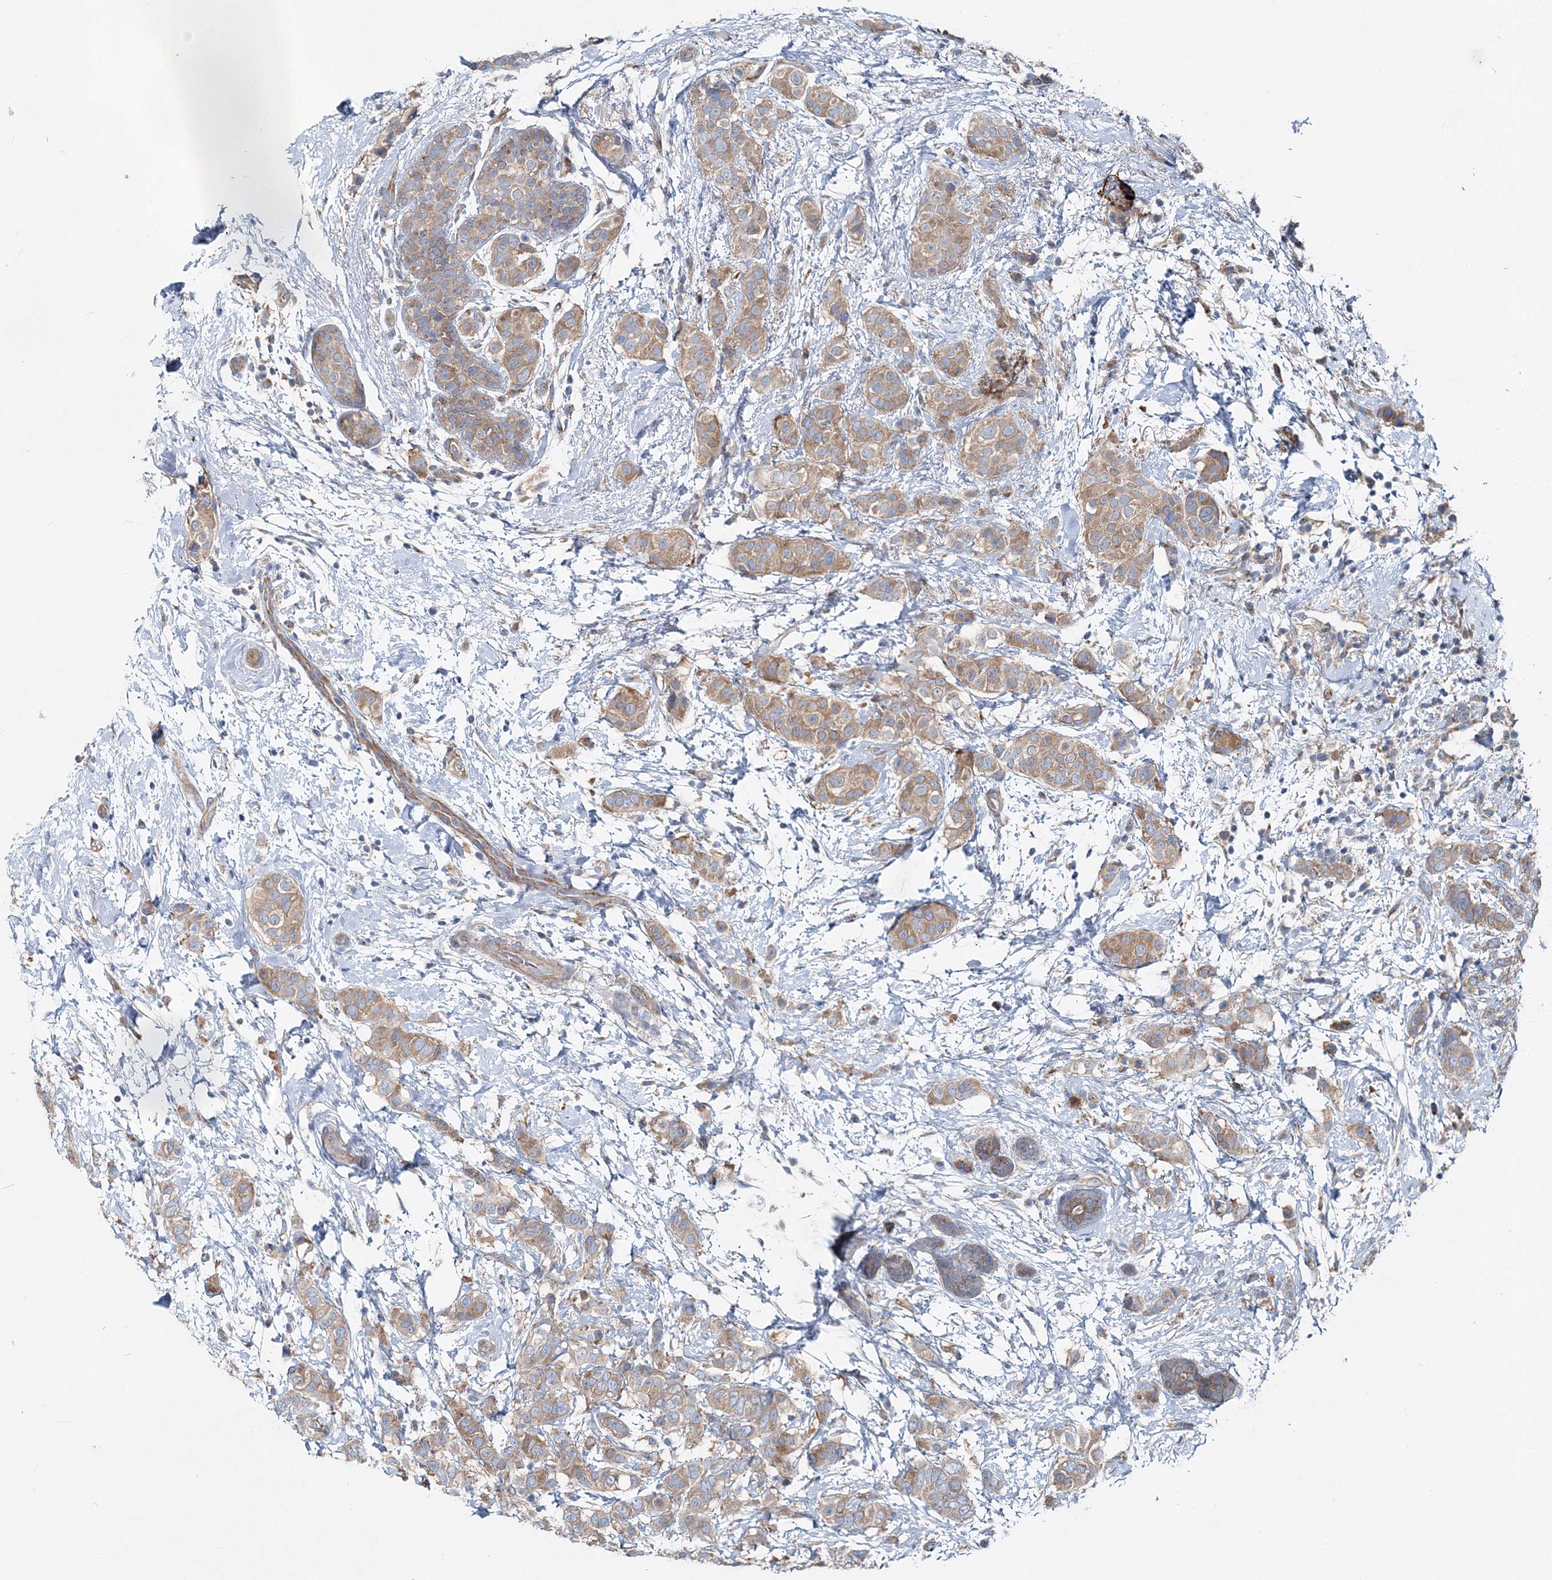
{"staining": {"intensity": "moderate", "quantity": ">75%", "location": "cytoplasmic/membranous"}, "tissue": "breast cancer", "cell_type": "Tumor cells", "image_type": "cancer", "snomed": [{"axis": "morphology", "description": "Lobular carcinoma"}, {"axis": "topography", "description": "Breast"}], "caption": "Immunohistochemistry histopathology image of neoplastic tissue: breast cancer (lobular carcinoma) stained using immunohistochemistry displays medium levels of moderate protein expression localized specifically in the cytoplasmic/membranous of tumor cells, appearing as a cytoplasmic/membranous brown color.", "gene": "MPHOSPH9", "patient": {"sex": "female", "age": 51}}